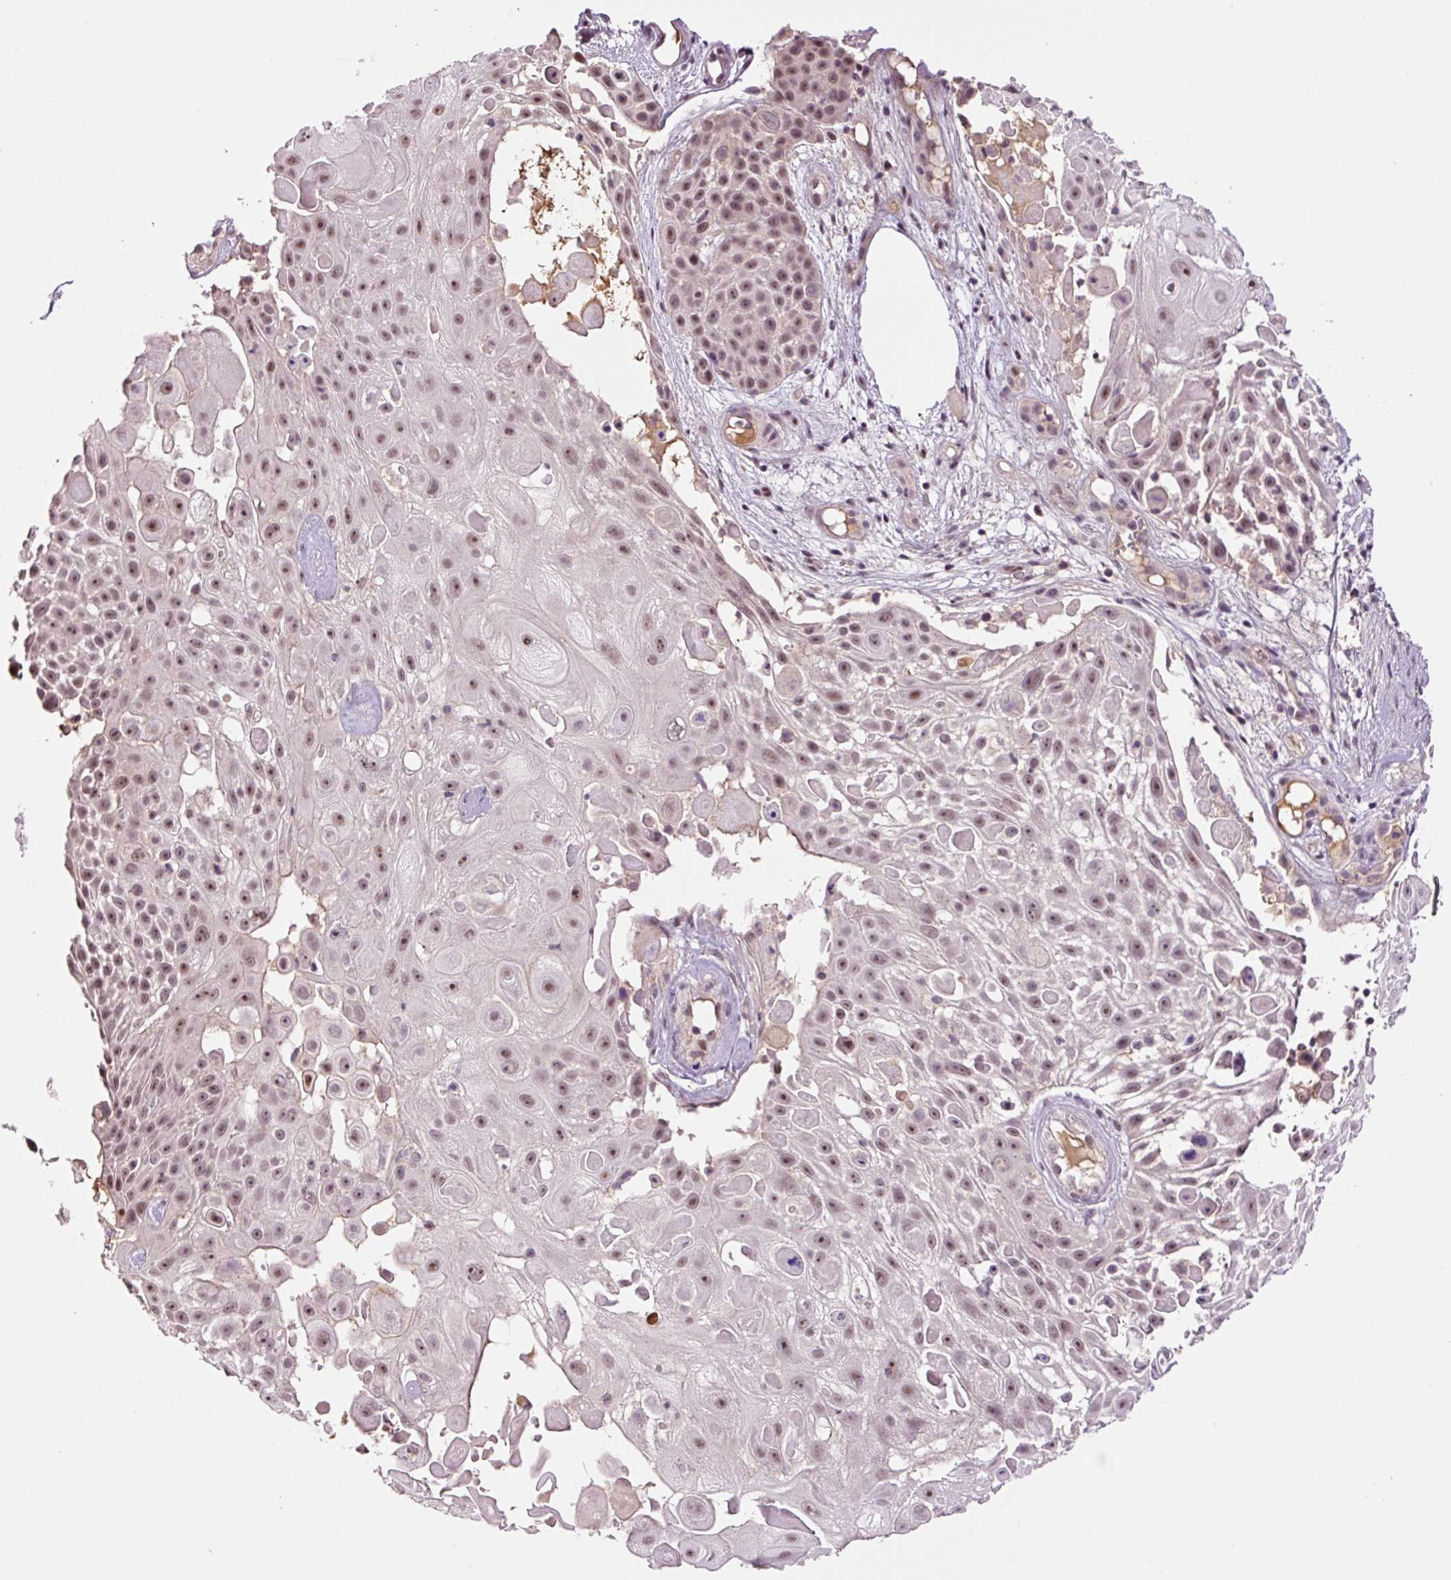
{"staining": {"intensity": "moderate", "quantity": ">75%", "location": "nuclear"}, "tissue": "skin cancer", "cell_type": "Tumor cells", "image_type": "cancer", "snomed": [{"axis": "morphology", "description": "Squamous cell carcinoma, NOS"}, {"axis": "topography", "description": "Skin"}], "caption": "A brown stain labels moderate nuclear expression of a protein in squamous cell carcinoma (skin) tumor cells.", "gene": "DPPA4", "patient": {"sex": "female", "age": 86}}